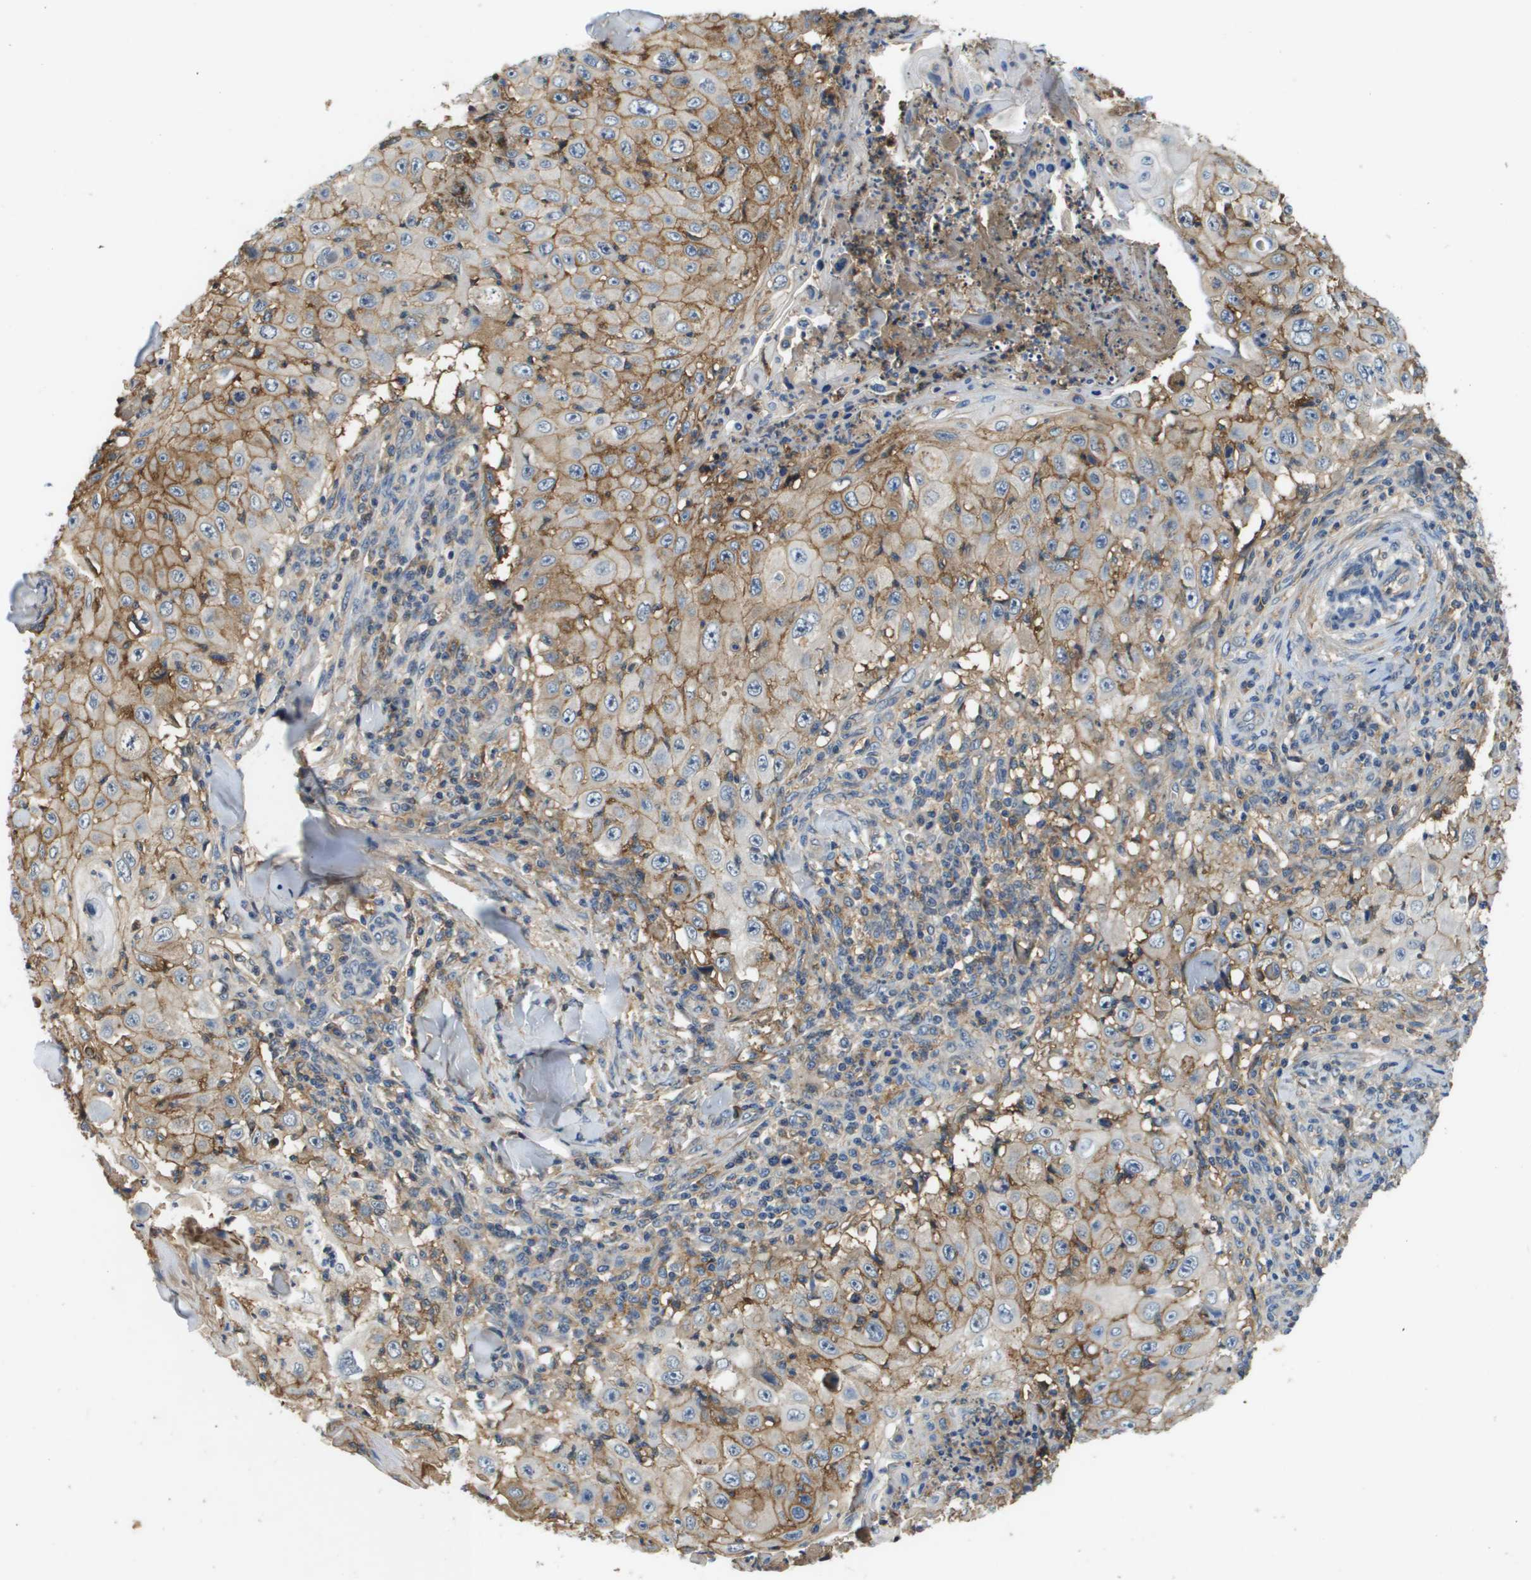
{"staining": {"intensity": "moderate", "quantity": ">75%", "location": "cytoplasmic/membranous"}, "tissue": "skin cancer", "cell_type": "Tumor cells", "image_type": "cancer", "snomed": [{"axis": "morphology", "description": "Squamous cell carcinoma, NOS"}, {"axis": "topography", "description": "Skin"}], "caption": "Moderate cytoplasmic/membranous staining is present in approximately >75% of tumor cells in squamous cell carcinoma (skin).", "gene": "SLC16A3", "patient": {"sex": "male", "age": 86}}